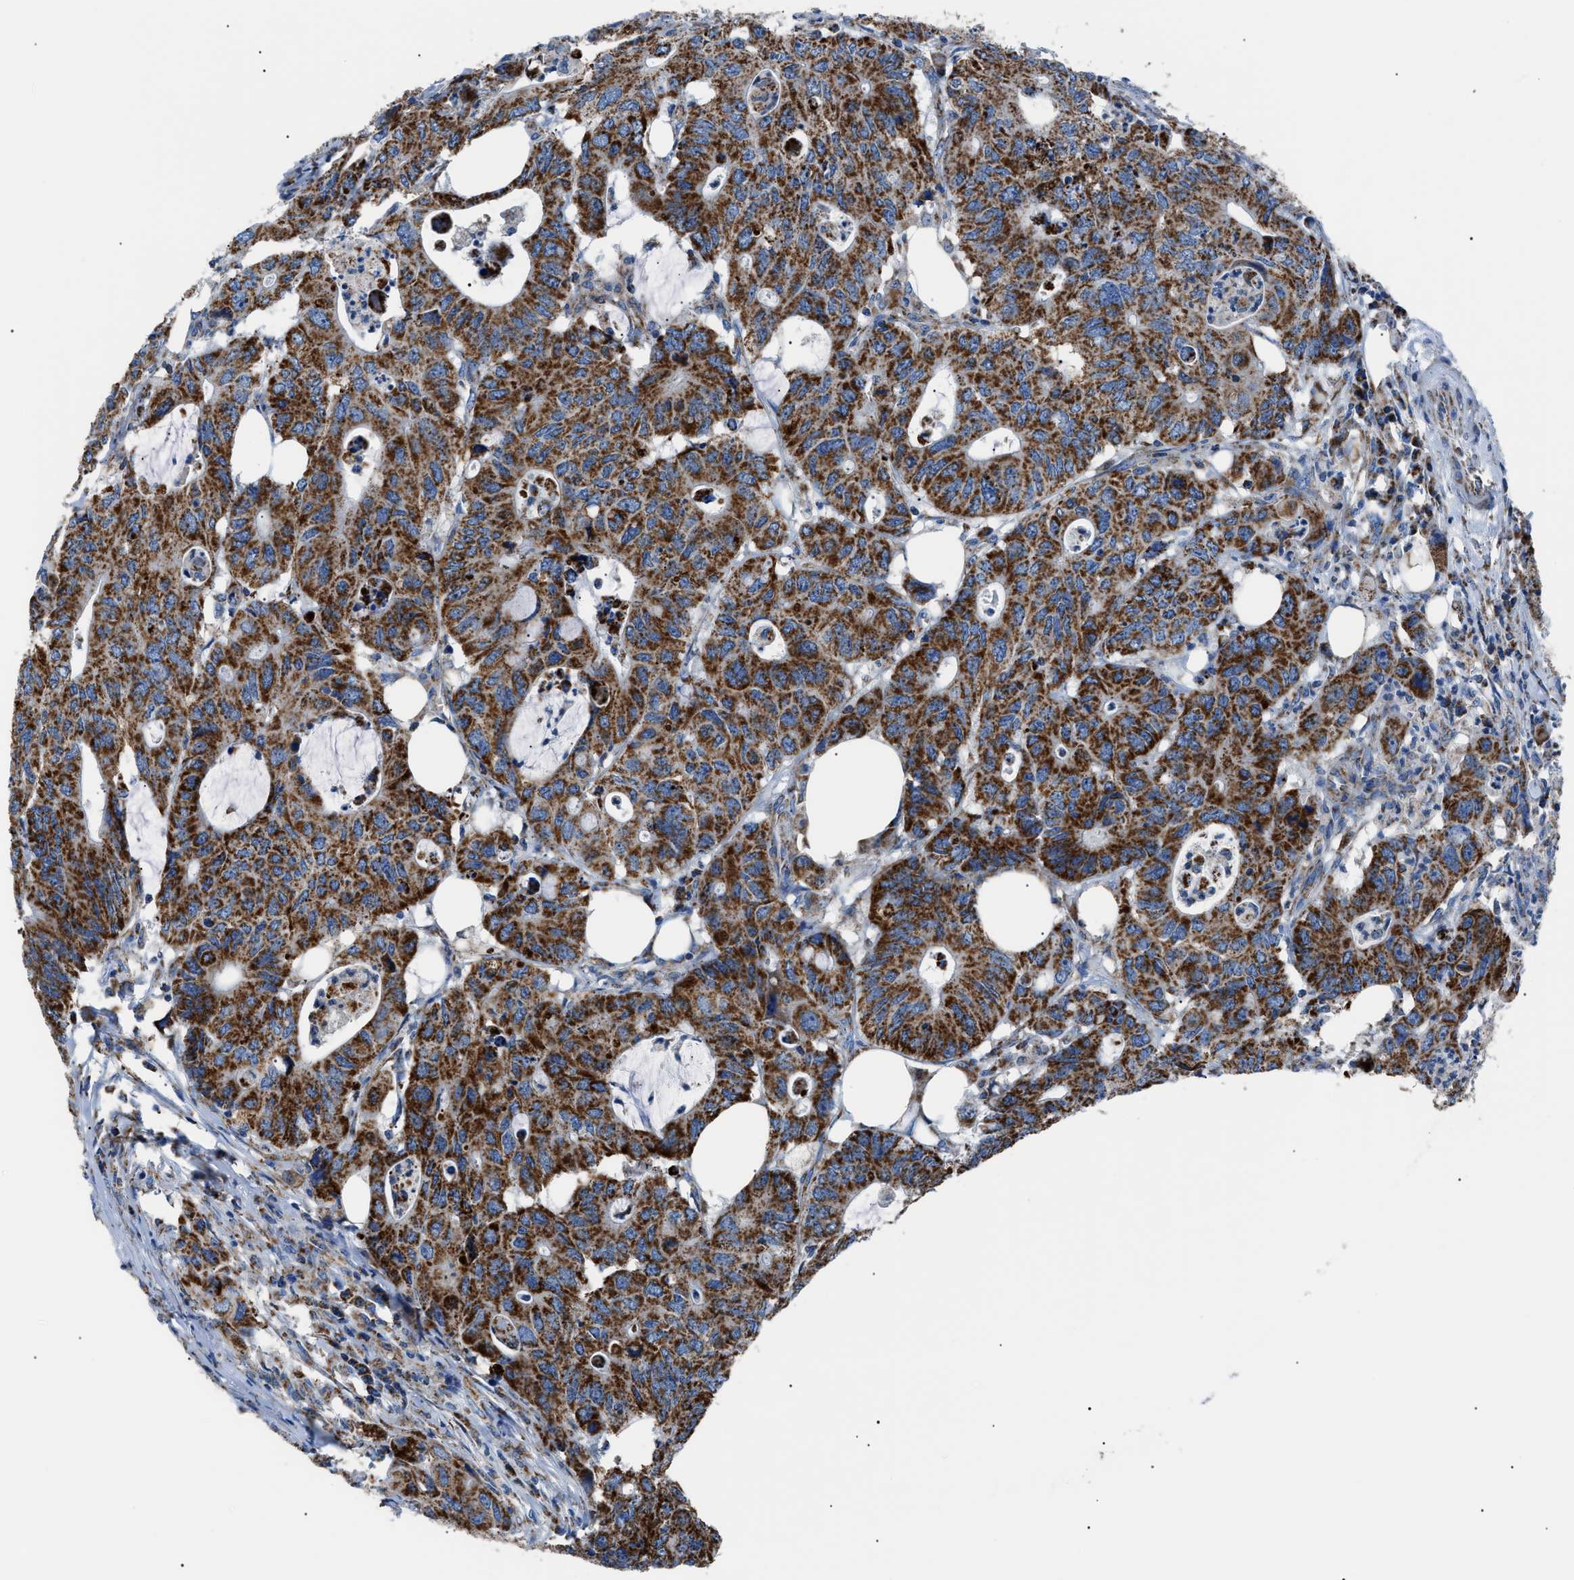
{"staining": {"intensity": "strong", "quantity": ">75%", "location": "cytoplasmic/membranous"}, "tissue": "colorectal cancer", "cell_type": "Tumor cells", "image_type": "cancer", "snomed": [{"axis": "morphology", "description": "Adenocarcinoma, NOS"}, {"axis": "topography", "description": "Colon"}], "caption": "Colorectal cancer (adenocarcinoma) stained with a protein marker displays strong staining in tumor cells.", "gene": "PHB2", "patient": {"sex": "male", "age": 71}}